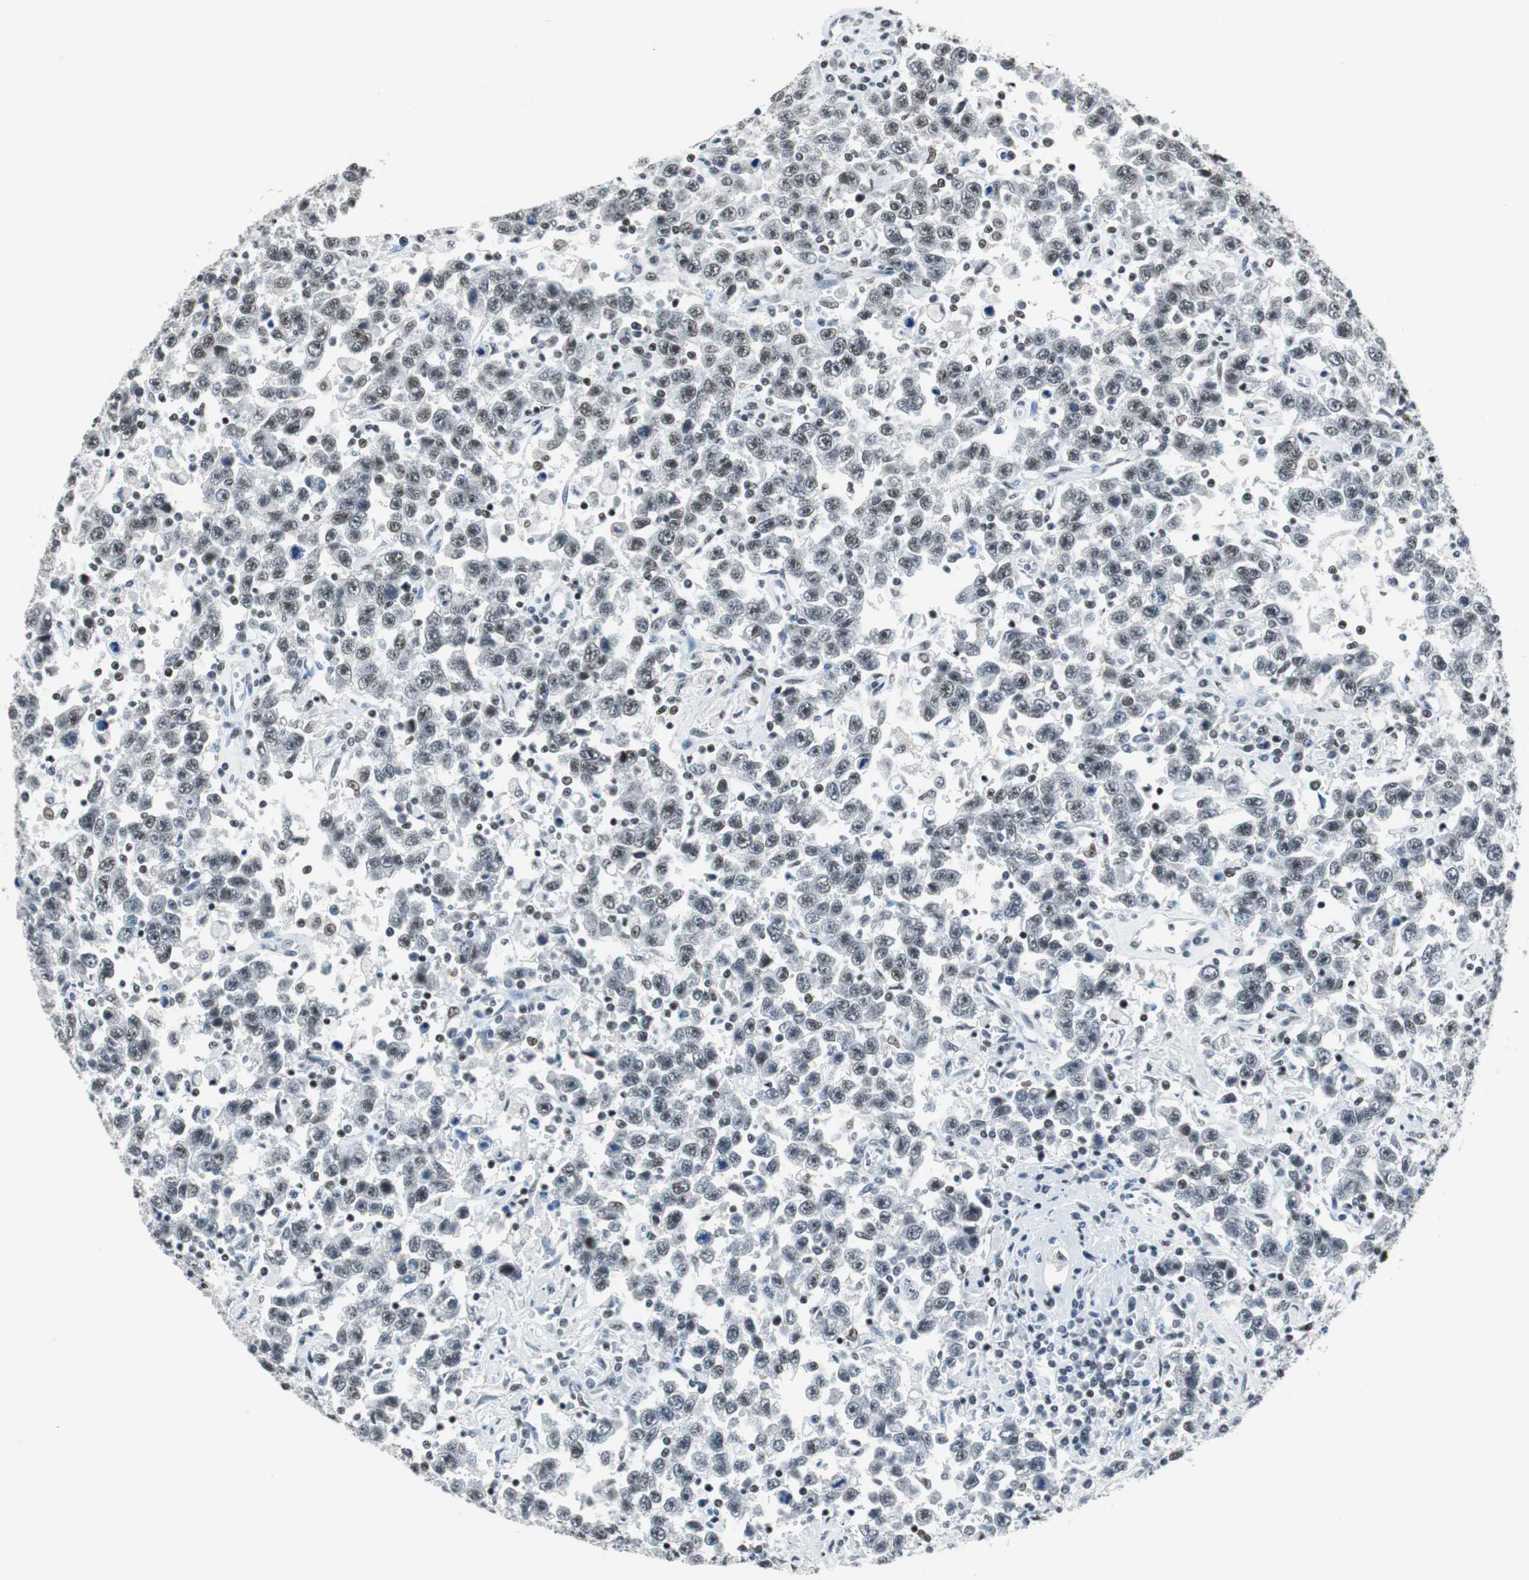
{"staining": {"intensity": "weak", "quantity": "25%-75%", "location": "nuclear"}, "tissue": "testis cancer", "cell_type": "Tumor cells", "image_type": "cancer", "snomed": [{"axis": "morphology", "description": "Seminoma, NOS"}, {"axis": "topography", "description": "Testis"}], "caption": "Seminoma (testis) stained with a protein marker shows weak staining in tumor cells.", "gene": "HDAC3", "patient": {"sex": "male", "age": 41}}